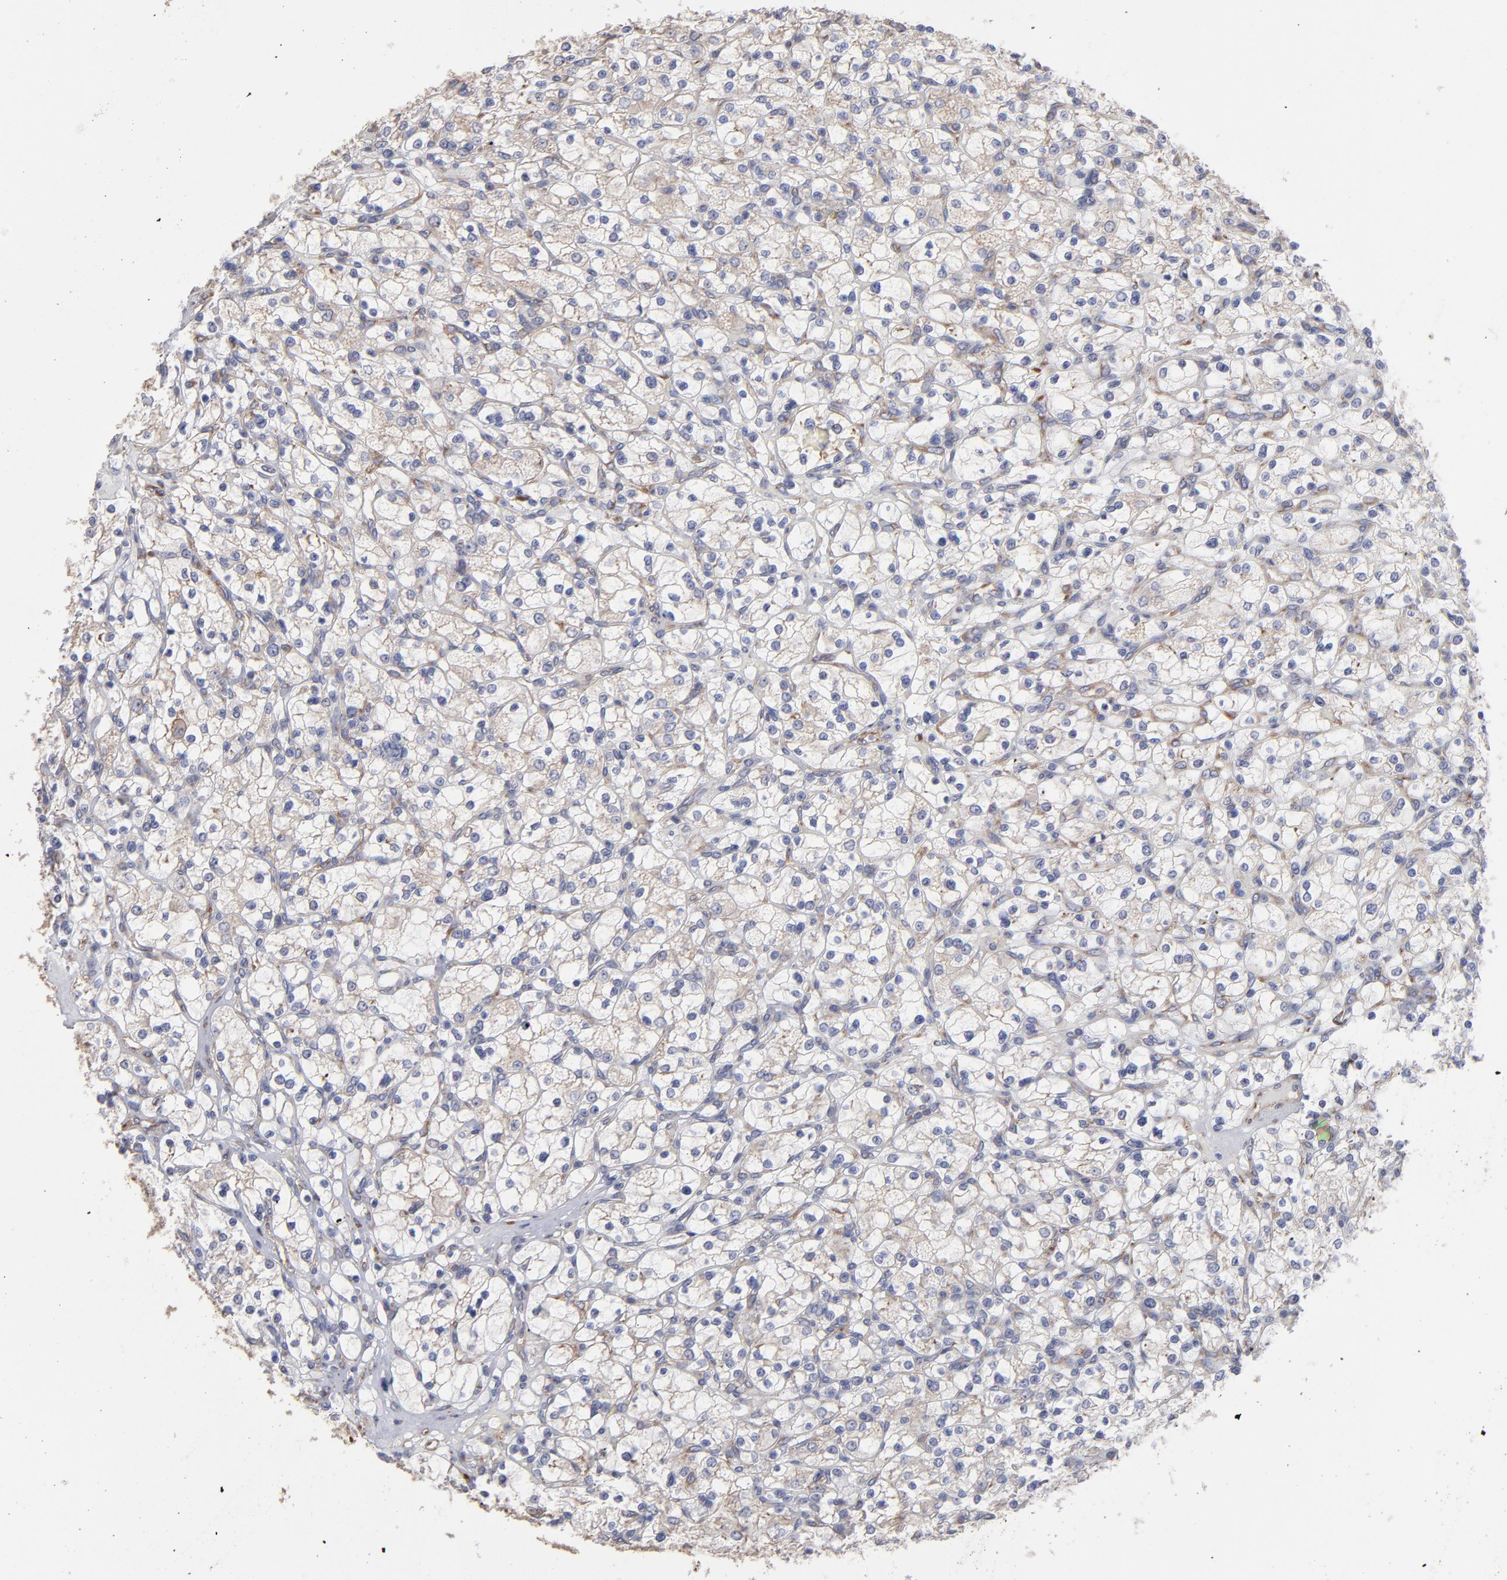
{"staining": {"intensity": "weak", "quantity": "<25%", "location": "cytoplasmic/membranous"}, "tissue": "renal cancer", "cell_type": "Tumor cells", "image_type": "cancer", "snomed": [{"axis": "morphology", "description": "Adenocarcinoma, NOS"}, {"axis": "topography", "description": "Kidney"}], "caption": "This is an IHC image of human adenocarcinoma (renal). There is no expression in tumor cells.", "gene": "RPL3", "patient": {"sex": "female", "age": 83}}